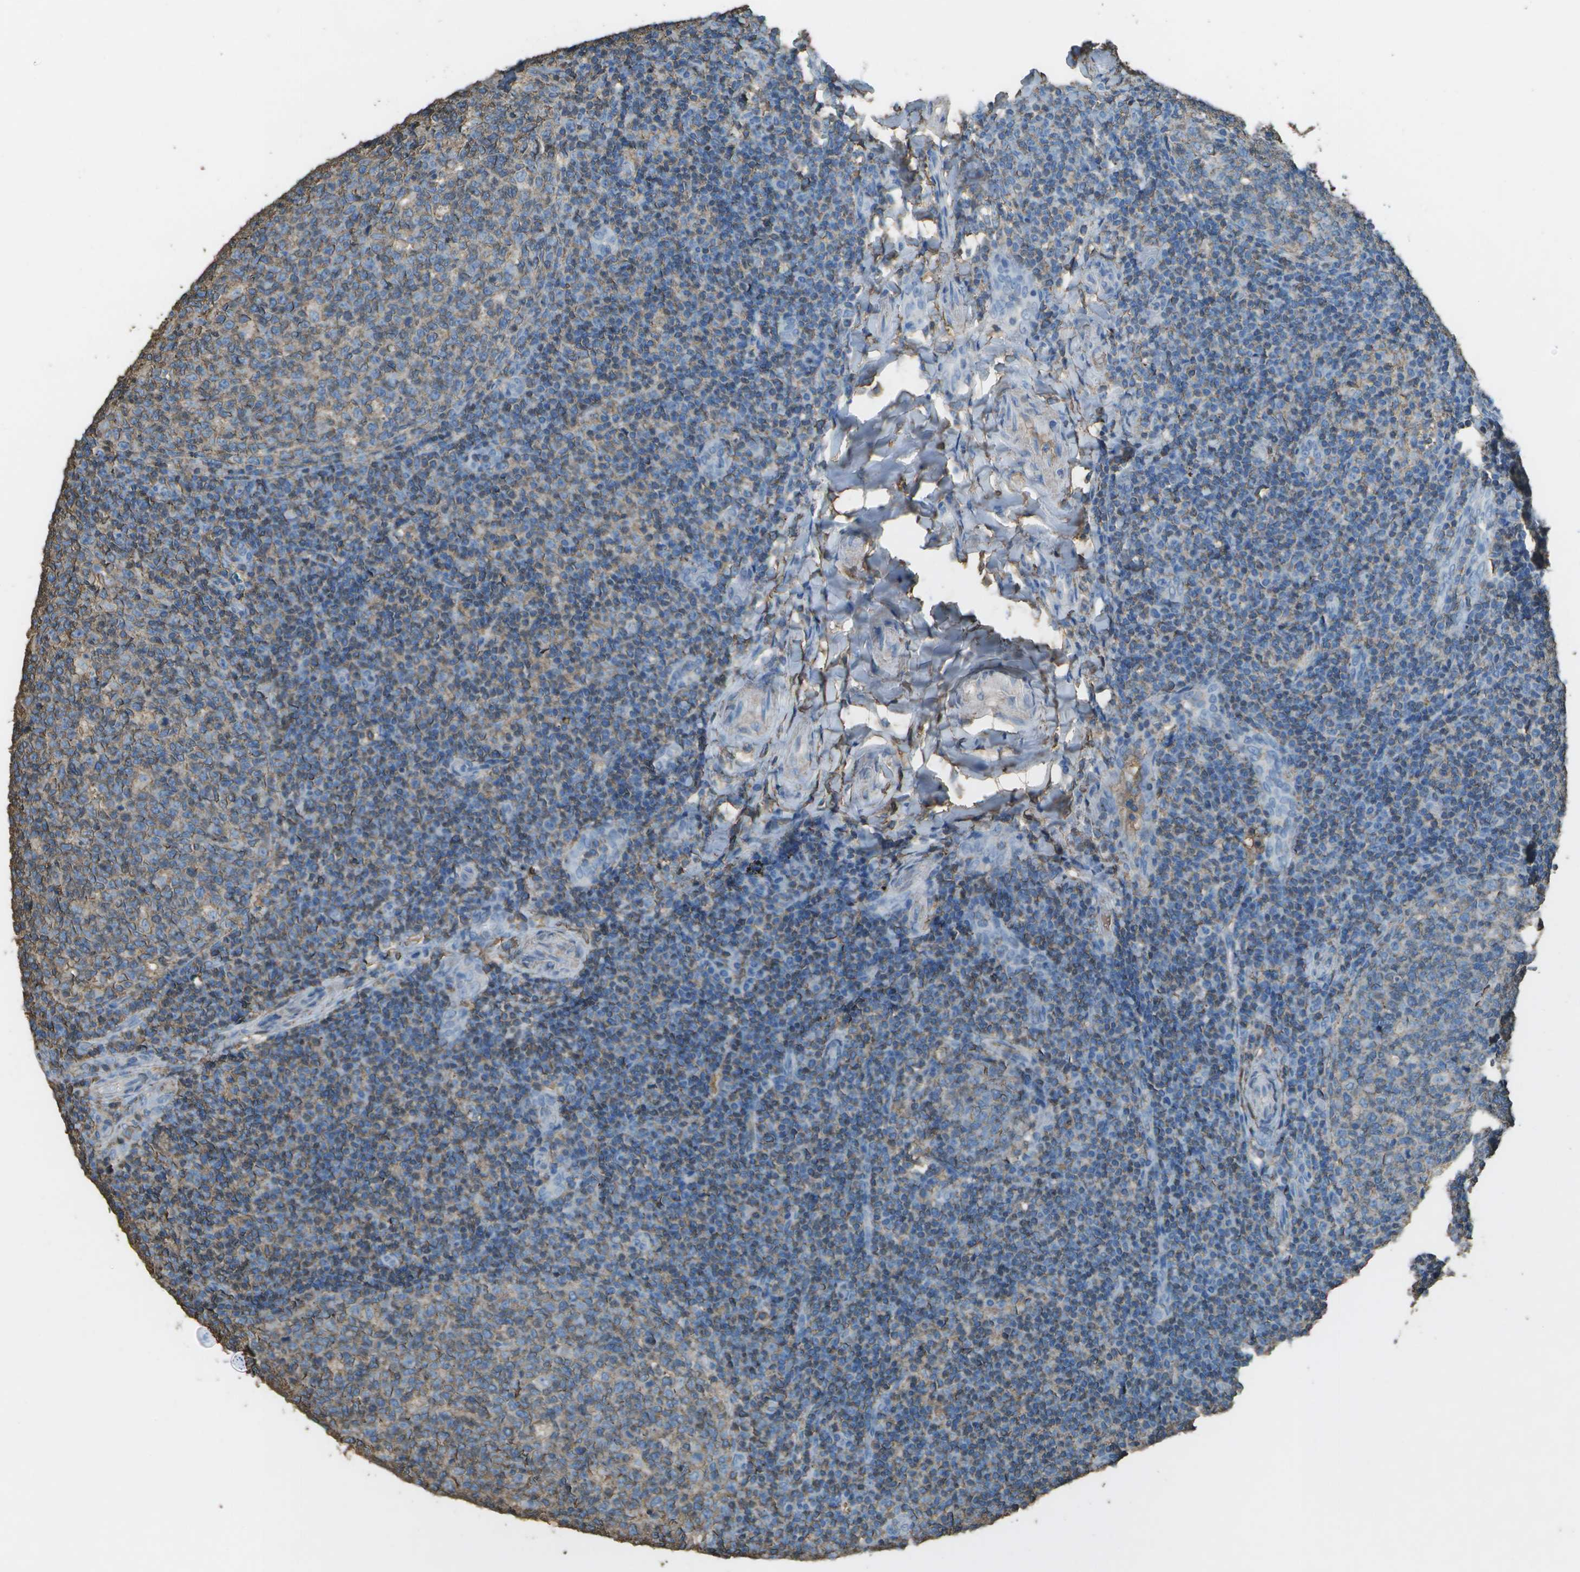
{"staining": {"intensity": "weak", "quantity": "25%-75%", "location": "cytoplasmic/membranous"}, "tissue": "tonsil", "cell_type": "Germinal center cells", "image_type": "normal", "snomed": [{"axis": "morphology", "description": "Normal tissue, NOS"}, {"axis": "topography", "description": "Tonsil"}], "caption": "Human tonsil stained with a protein marker displays weak staining in germinal center cells.", "gene": "CYP4F11", "patient": {"sex": "female", "age": 19}}